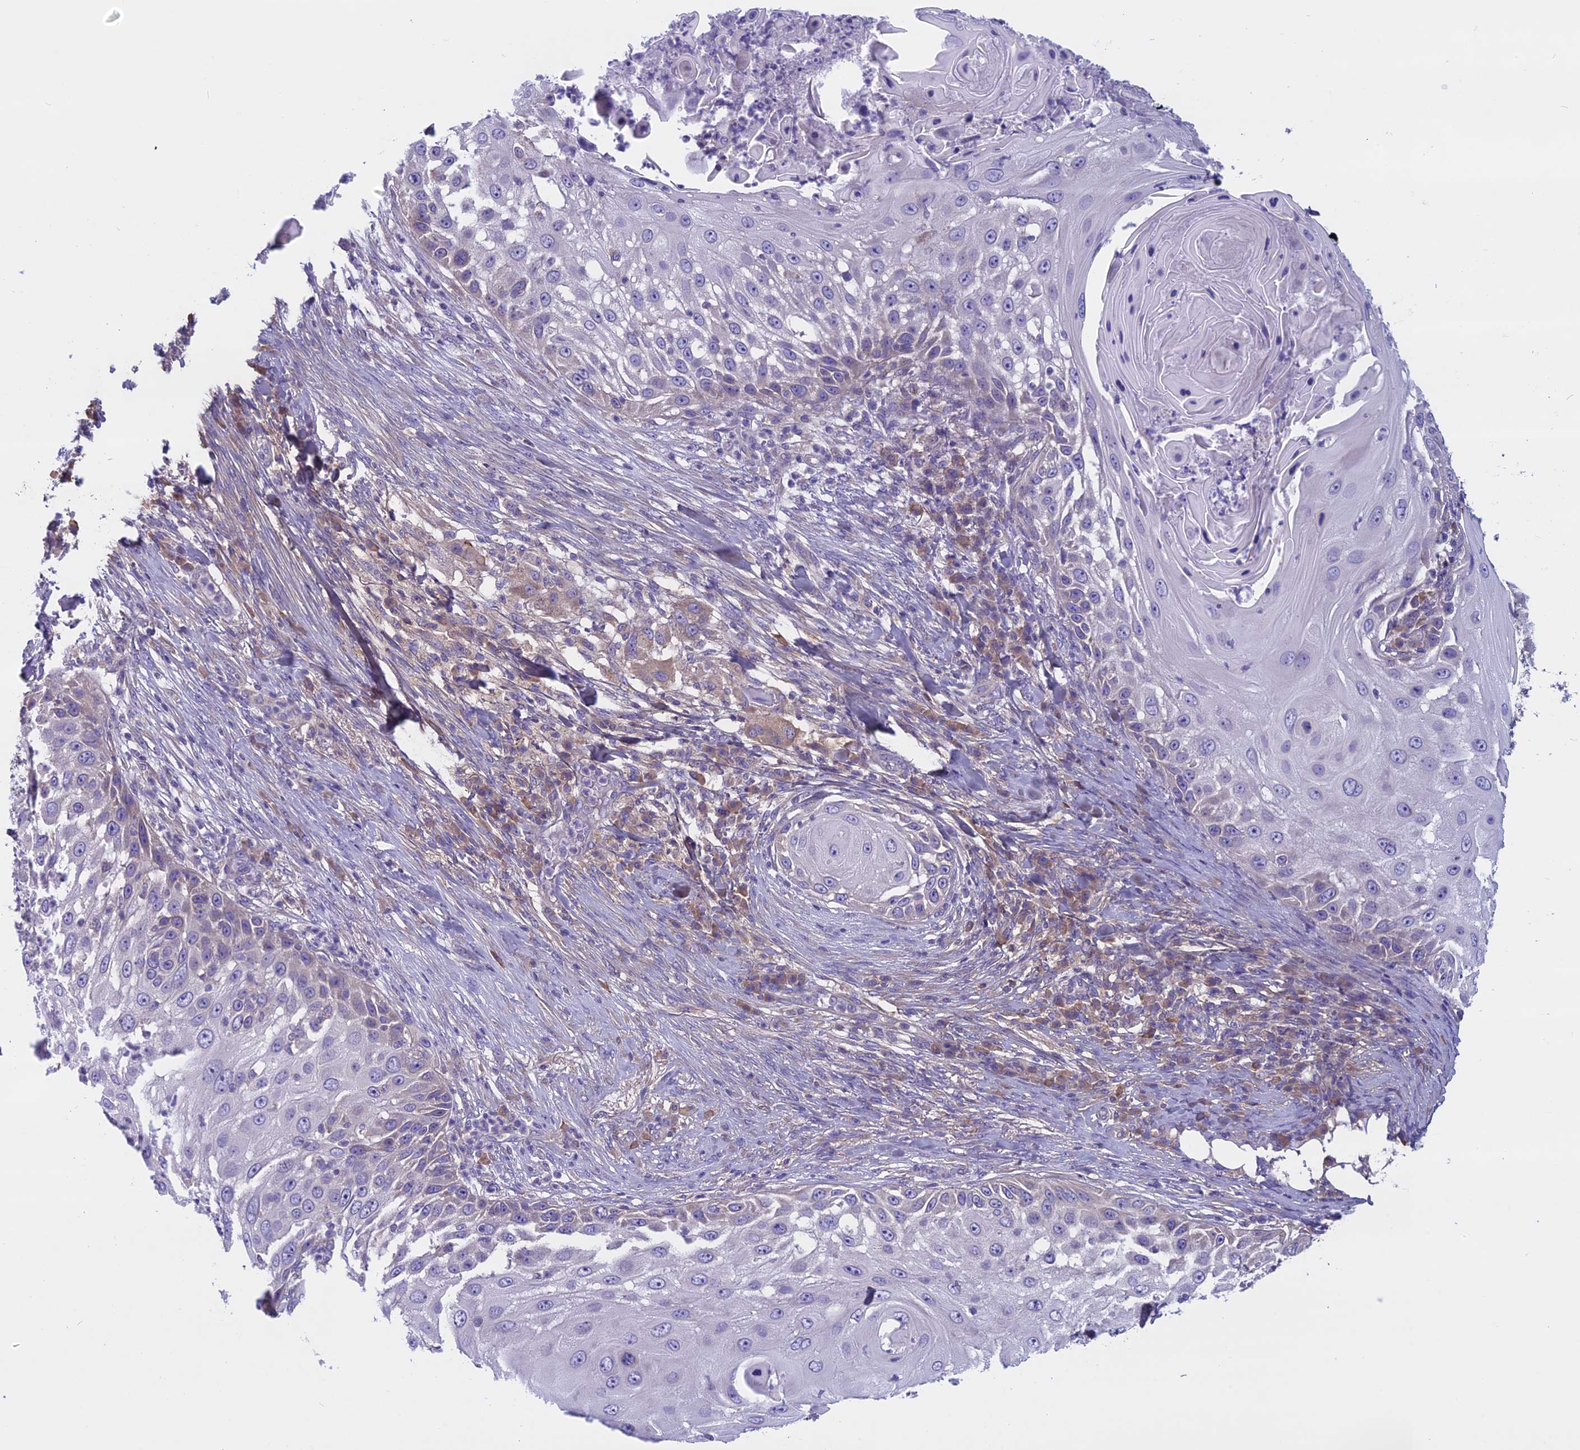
{"staining": {"intensity": "negative", "quantity": "none", "location": "none"}, "tissue": "skin cancer", "cell_type": "Tumor cells", "image_type": "cancer", "snomed": [{"axis": "morphology", "description": "Squamous cell carcinoma, NOS"}, {"axis": "topography", "description": "Skin"}], "caption": "This image is of skin cancer (squamous cell carcinoma) stained with immunohistochemistry to label a protein in brown with the nuclei are counter-stained blue. There is no expression in tumor cells.", "gene": "DCTN5", "patient": {"sex": "female", "age": 44}}